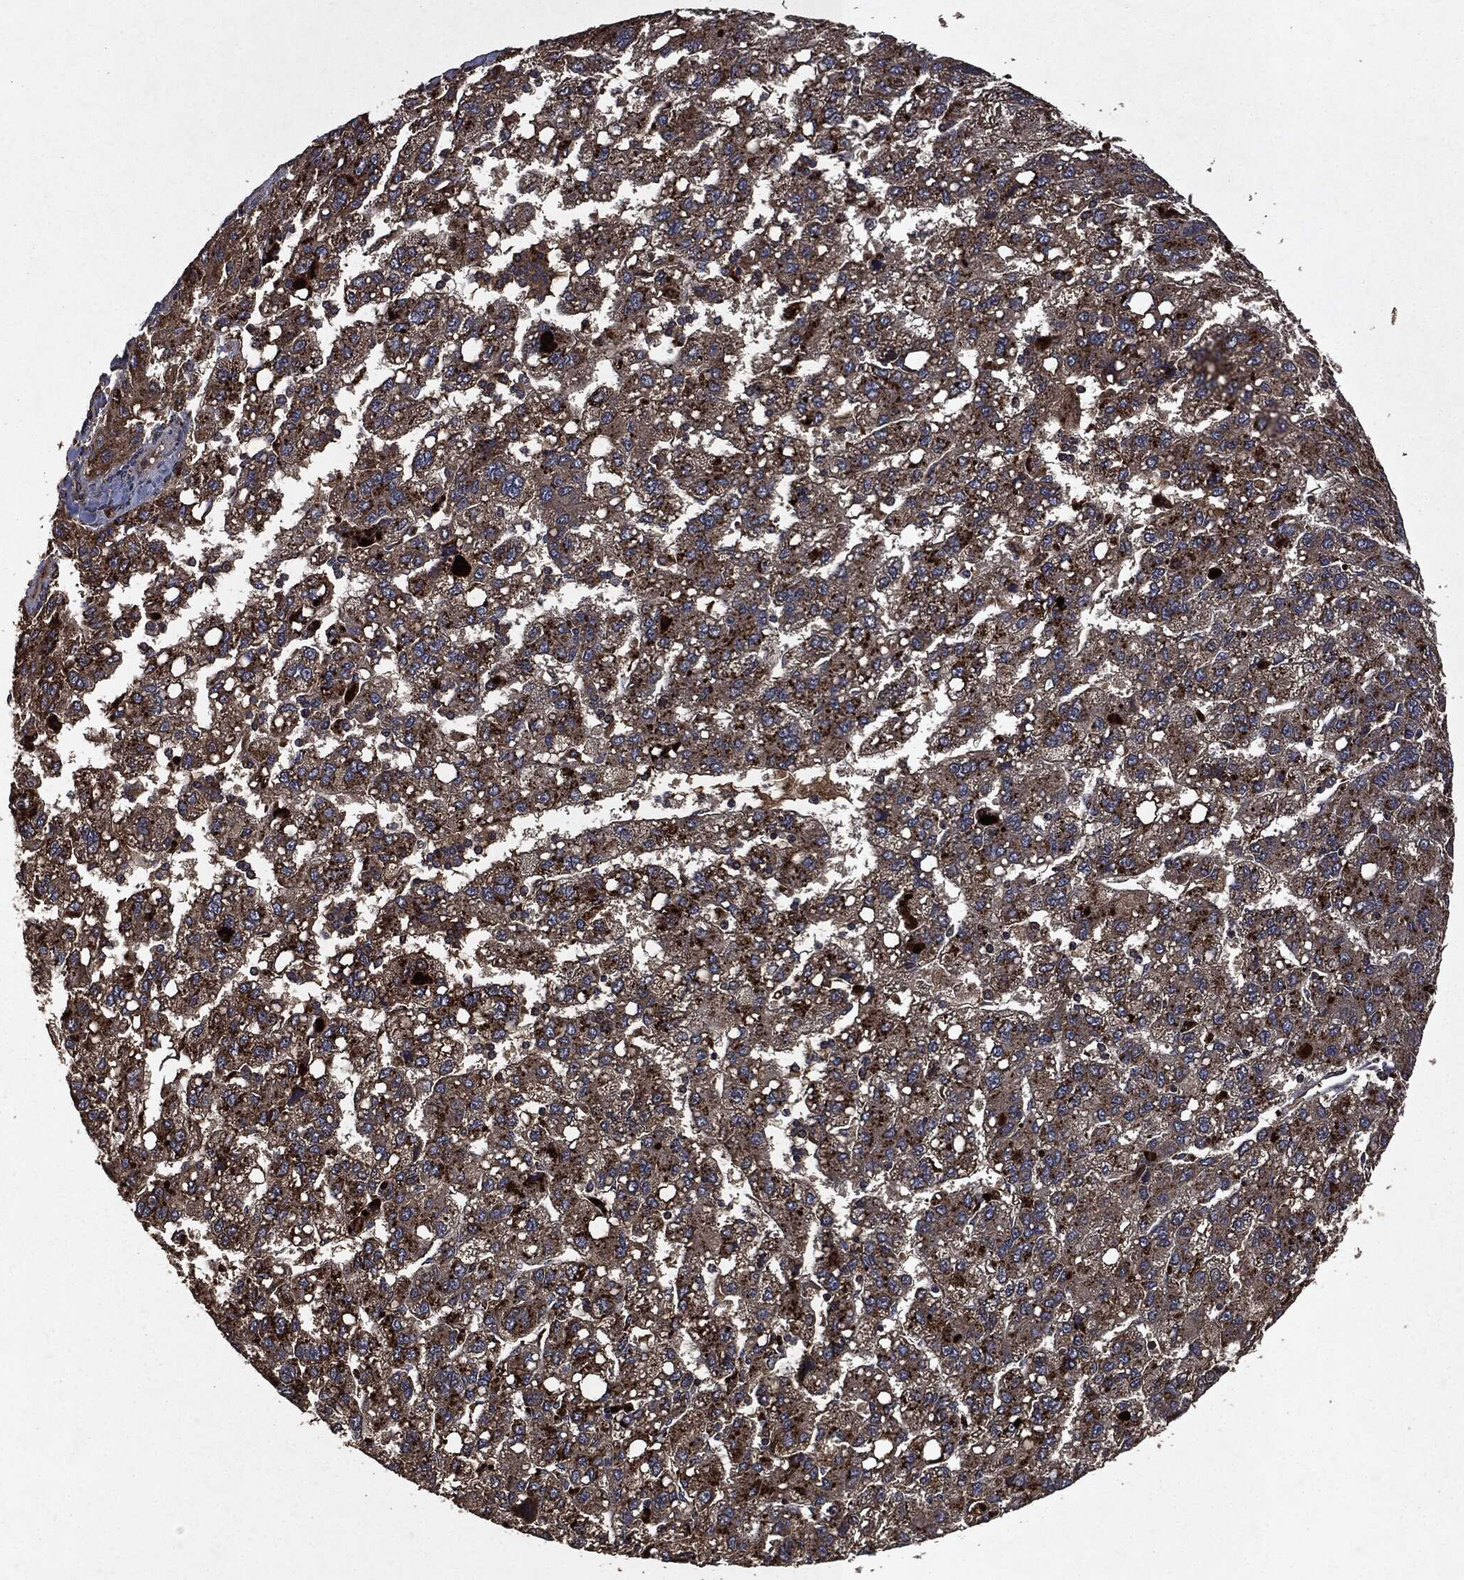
{"staining": {"intensity": "moderate", "quantity": ">75%", "location": "cytoplasmic/membranous"}, "tissue": "liver cancer", "cell_type": "Tumor cells", "image_type": "cancer", "snomed": [{"axis": "morphology", "description": "Carcinoma, Hepatocellular, NOS"}, {"axis": "topography", "description": "Liver"}], "caption": "Hepatocellular carcinoma (liver) stained with a protein marker displays moderate staining in tumor cells.", "gene": "RYK", "patient": {"sex": "female", "age": 82}}